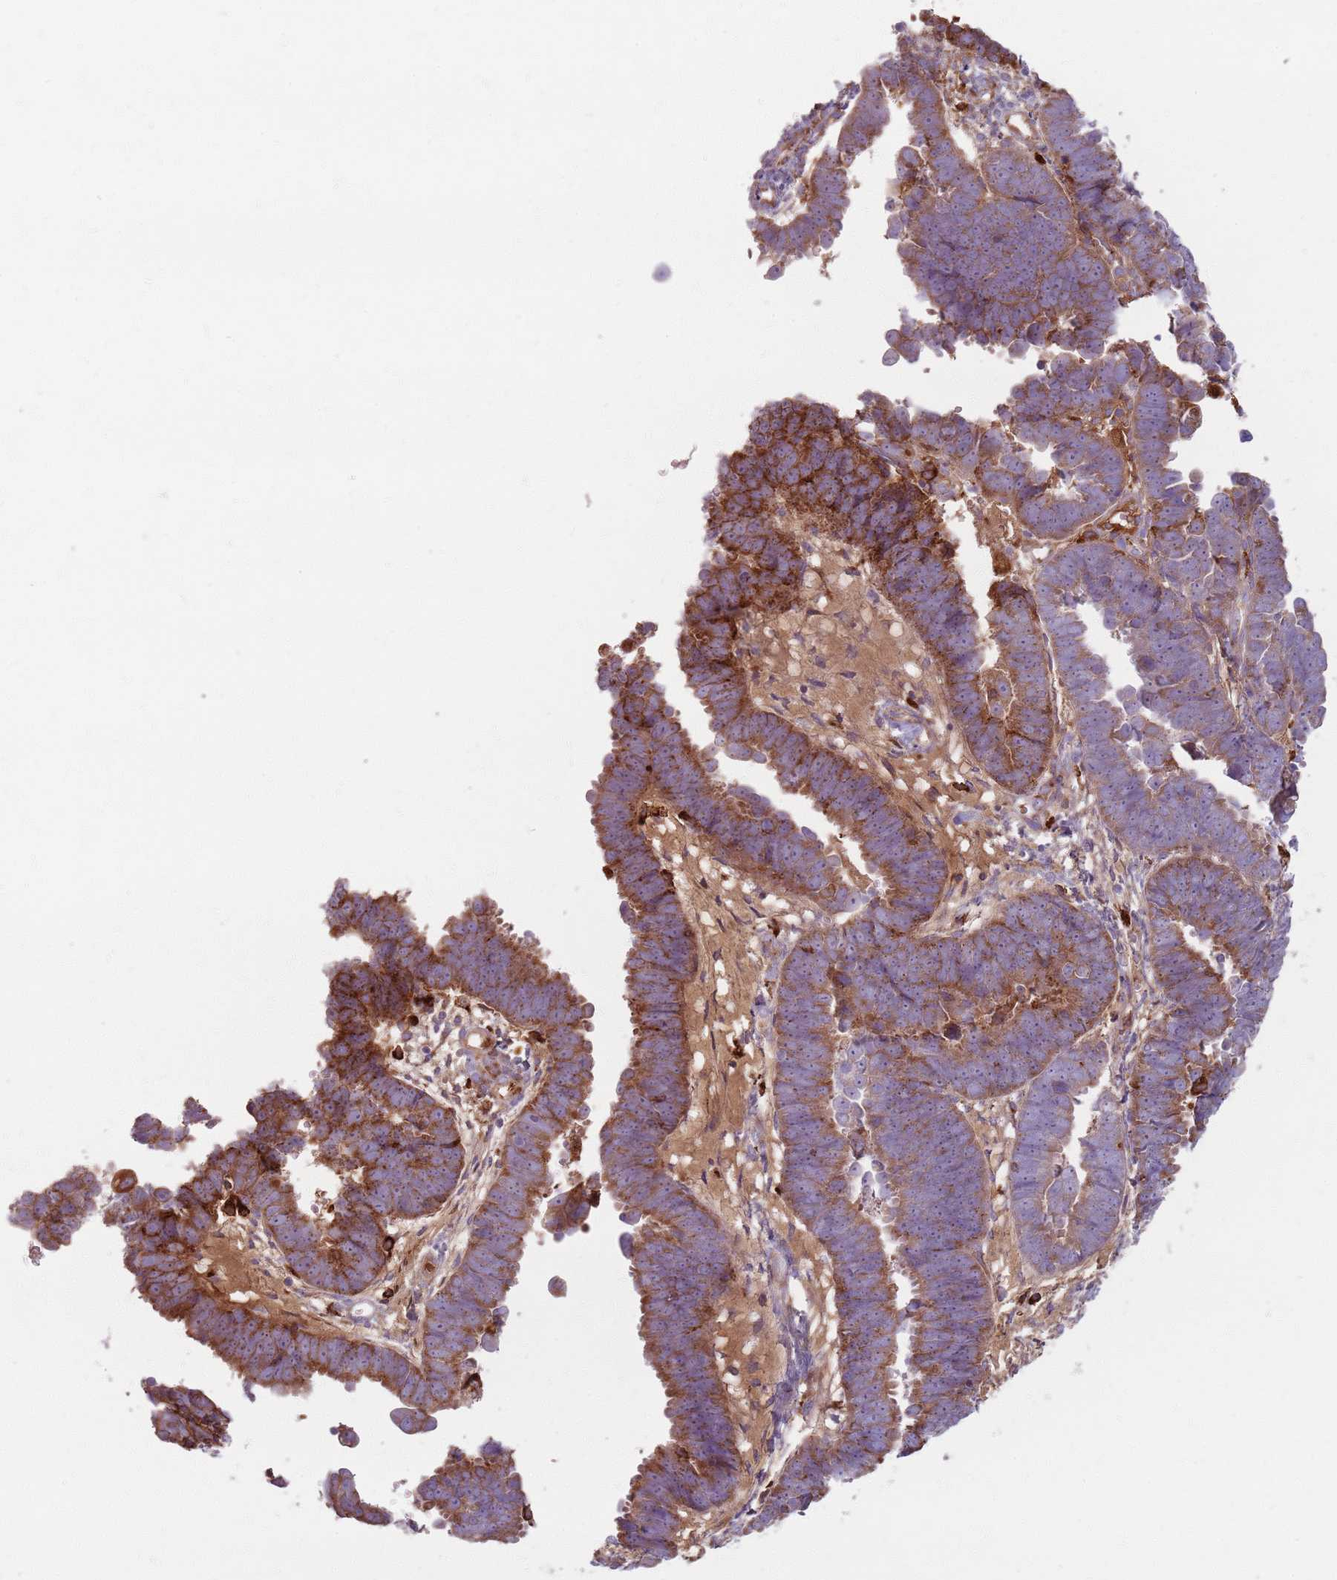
{"staining": {"intensity": "moderate", "quantity": "25%-75%", "location": "cytoplasmic/membranous"}, "tissue": "endometrial cancer", "cell_type": "Tumor cells", "image_type": "cancer", "snomed": [{"axis": "morphology", "description": "Adenocarcinoma, NOS"}, {"axis": "topography", "description": "Endometrium"}], "caption": "Tumor cells demonstrate moderate cytoplasmic/membranous positivity in about 25%-75% of cells in endometrial cancer (adenocarcinoma).", "gene": "COLGALT1", "patient": {"sex": "female", "age": 75}}